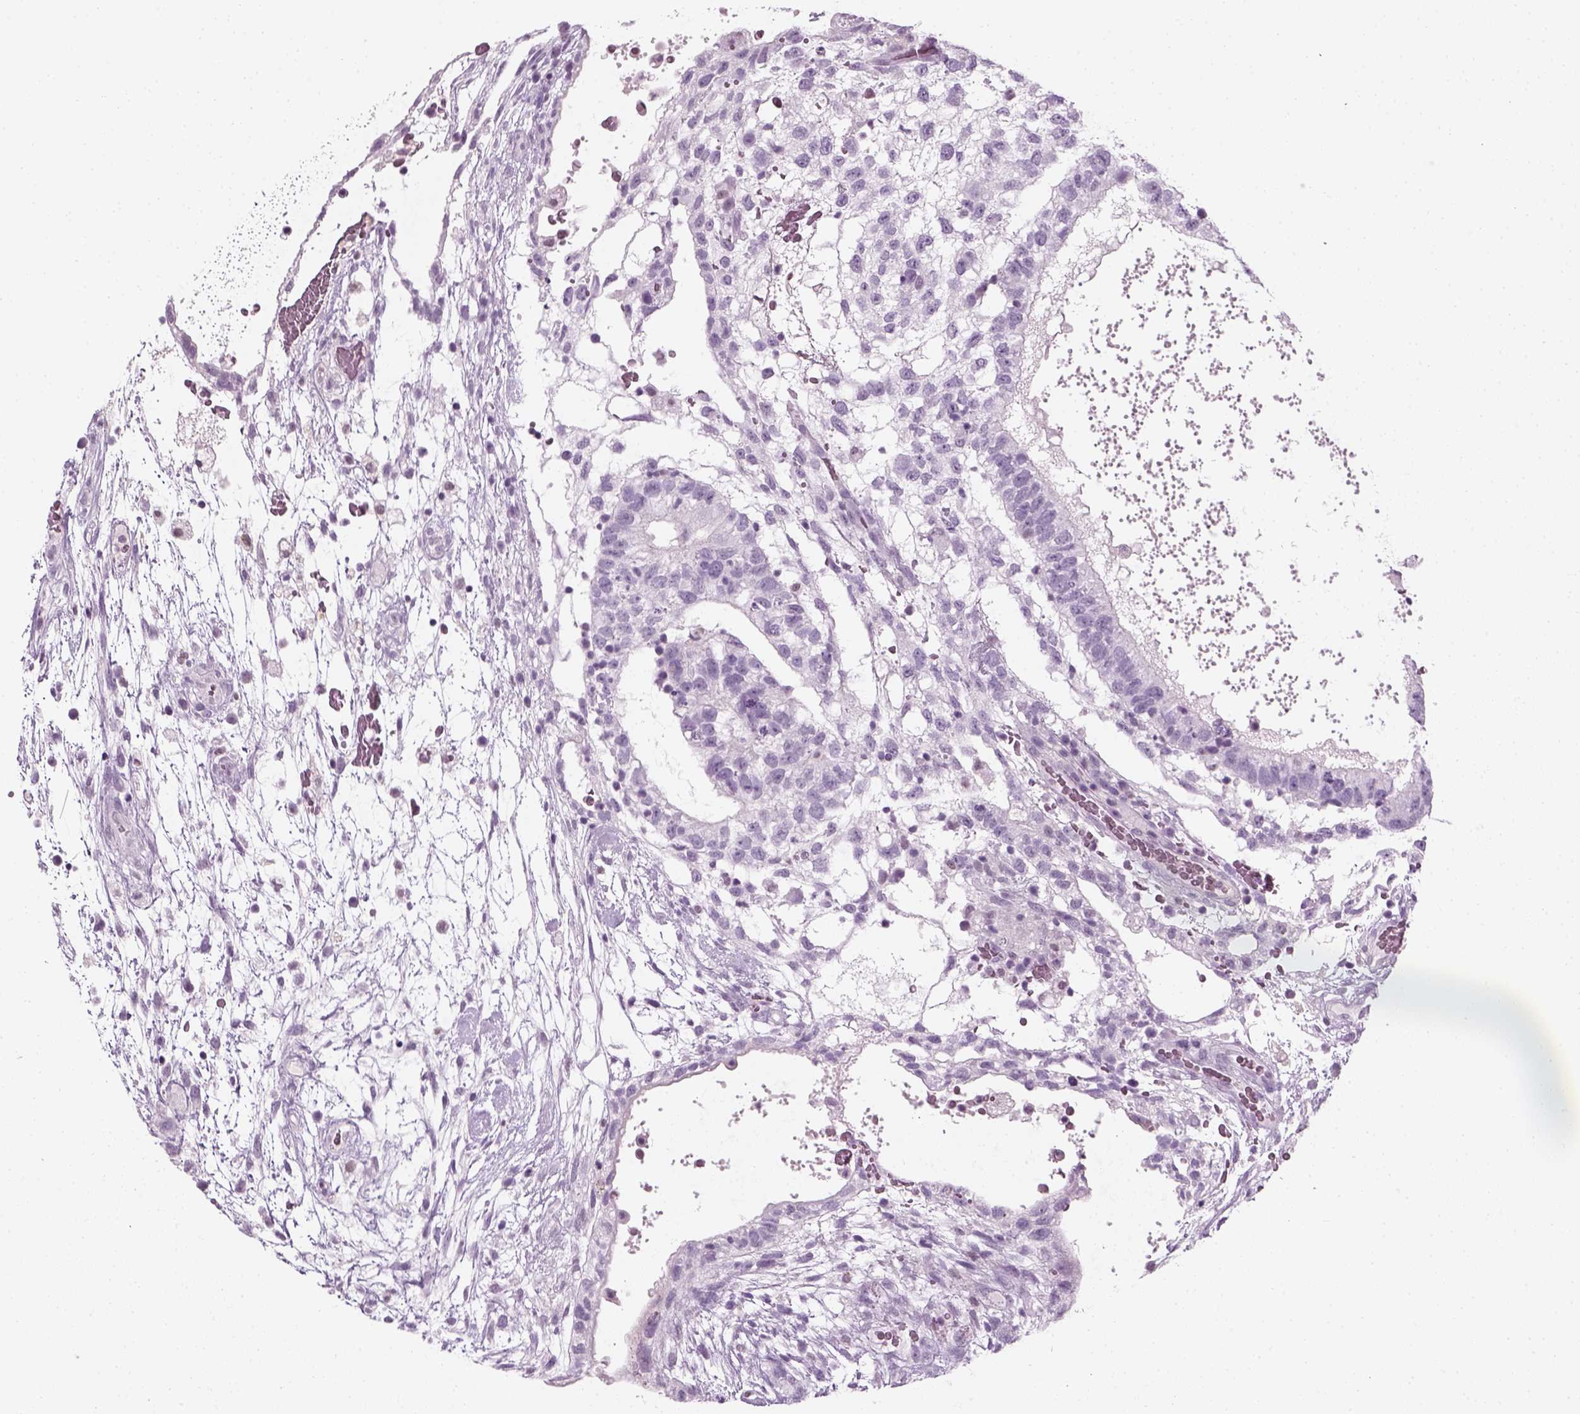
{"staining": {"intensity": "negative", "quantity": "none", "location": "none"}, "tissue": "testis cancer", "cell_type": "Tumor cells", "image_type": "cancer", "snomed": [{"axis": "morphology", "description": "Normal tissue, NOS"}, {"axis": "morphology", "description": "Carcinoma, Embryonal, NOS"}, {"axis": "topography", "description": "Testis"}], "caption": "This is a micrograph of immunohistochemistry staining of testis cancer (embryonal carcinoma), which shows no staining in tumor cells.", "gene": "KRT75", "patient": {"sex": "male", "age": 32}}